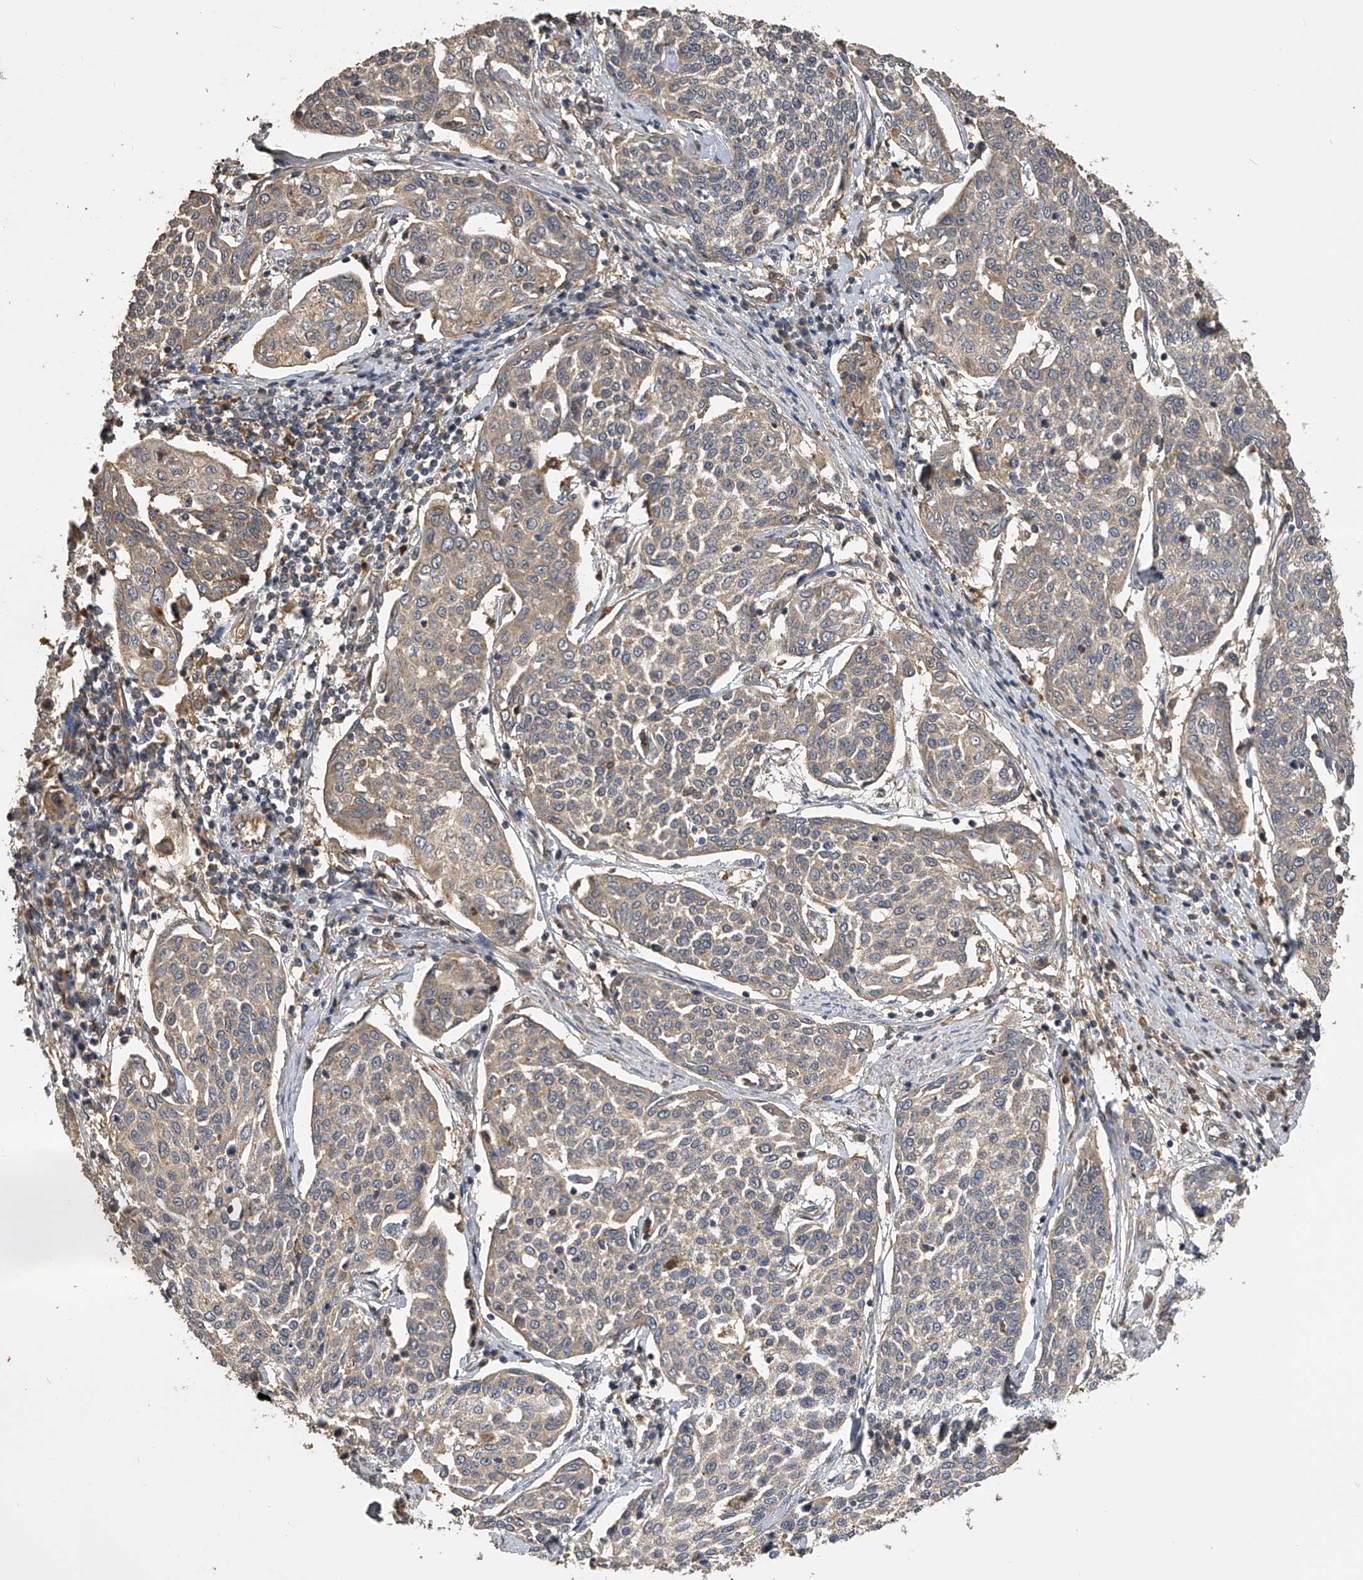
{"staining": {"intensity": "weak", "quantity": ">75%", "location": "cytoplasmic/membranous"}, "tissue": "cervical cancer", "cell_type": "Tumor cells", "image_type": "cancer", "snomed": [{"axis": "morphology", "description": "Squamous cell carcinoma, NOS"}, {"axis": "topography", "description": "Cervix"}], "caption": "Tumor cells reveal weak cytoplasmic/membranous positivity in about >75% of cells in cervical squamous cell carcinoma.", "gene": "PTPRA", "patient": {"sex": "female", "age": 34}}